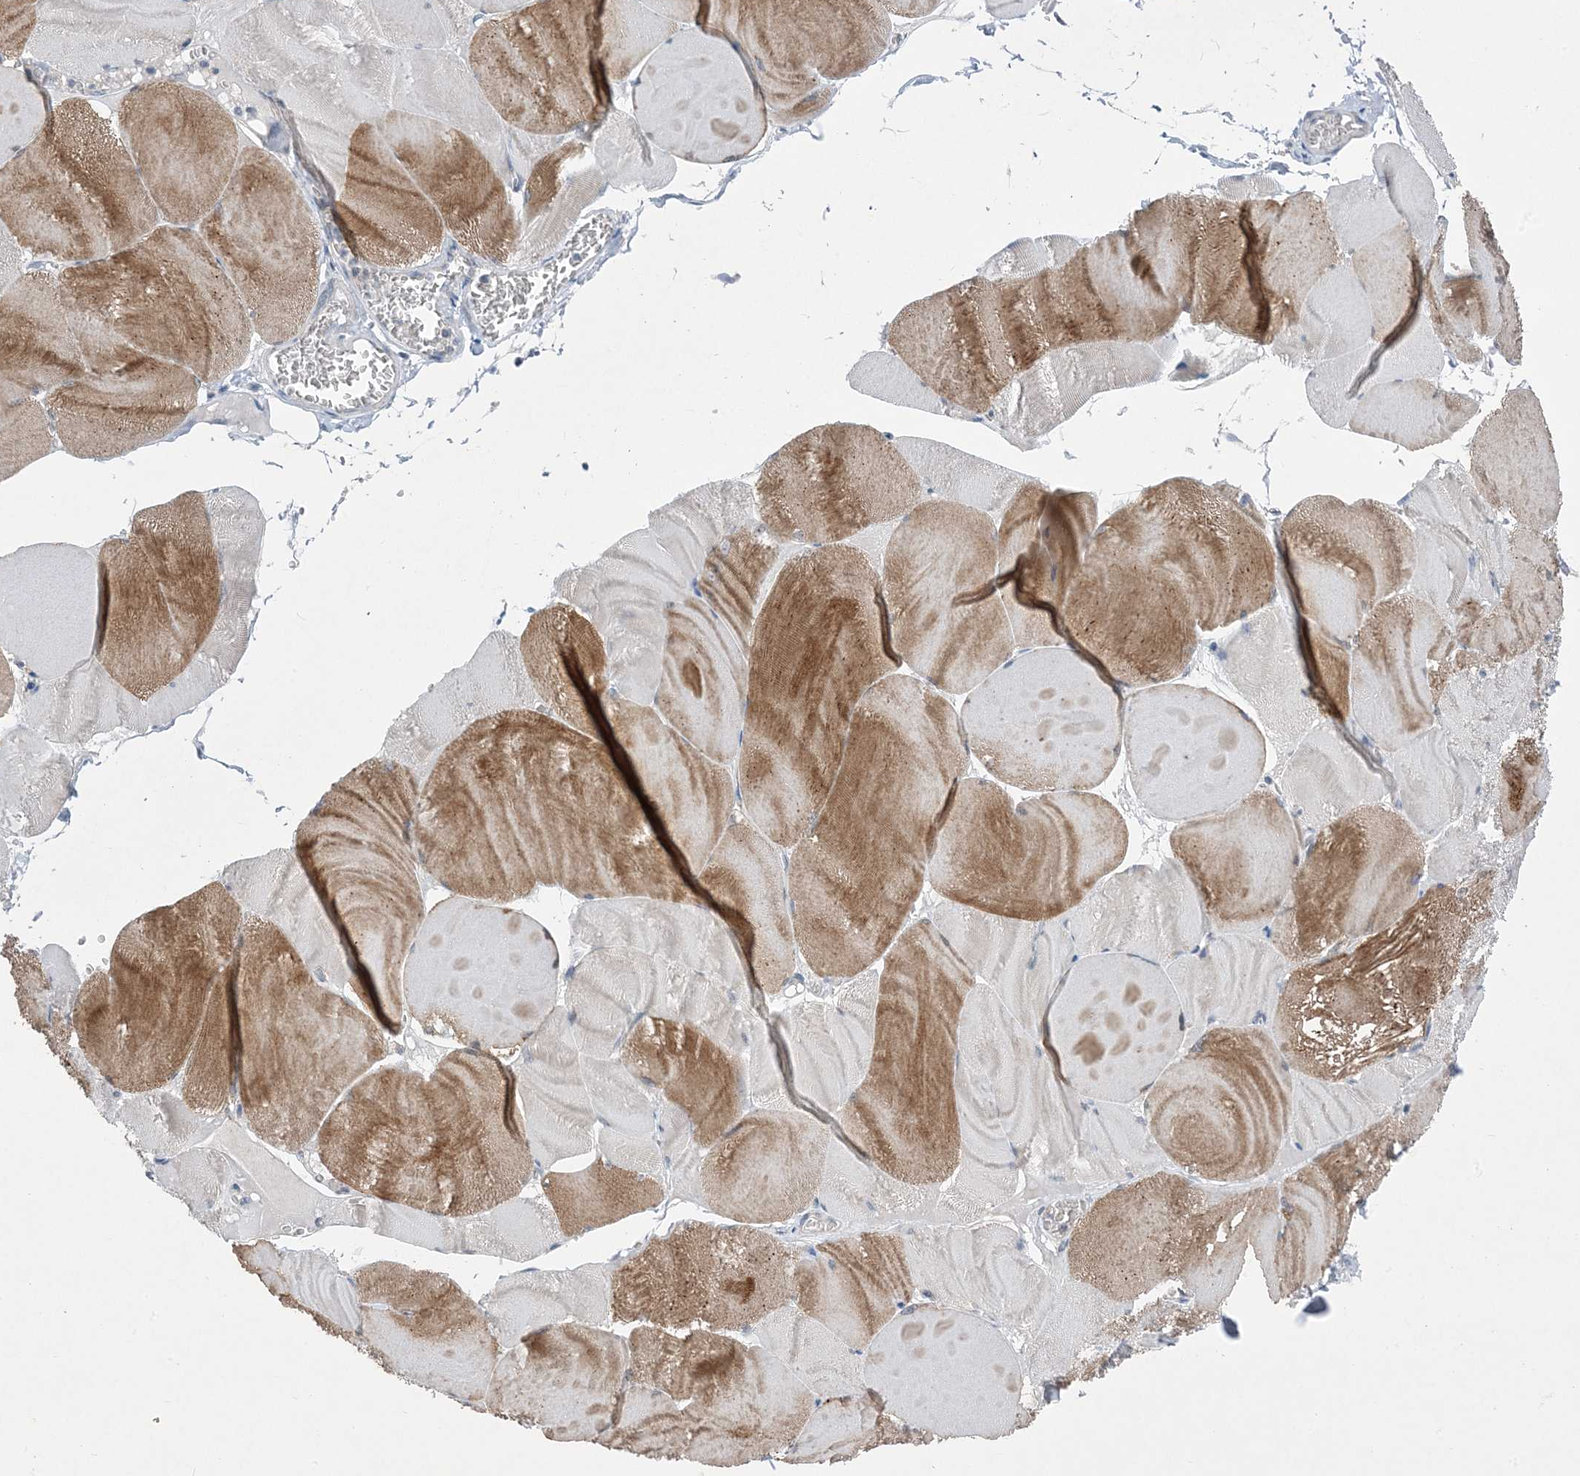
{"staining": {"intensity": "strong", "quantity": "25%-75%", "location": "cytoplasmic/membranous"}, "tissue": "skeletal muscle", "cell_type": "Myocytes", "image_type": "normal", "snomed": [{"axis": "morphology", "description": "Normal tissue, NOS"}, {"axis": "morphology", "description": "Basal cell carcinoma"}, {"axis": "topography", "description": "Skeletal muscle"}], "caption": "An immunohistochemistry histopathology image of unremarkable tissue is shown. Protein staining in brown highlights strong cytoplasmic/membranous positivity in skeletal muscle within myocytes. Nuclei are stained in blue.", "gene": "DHX30", "patient": {"sex": "female", "age": 64}}